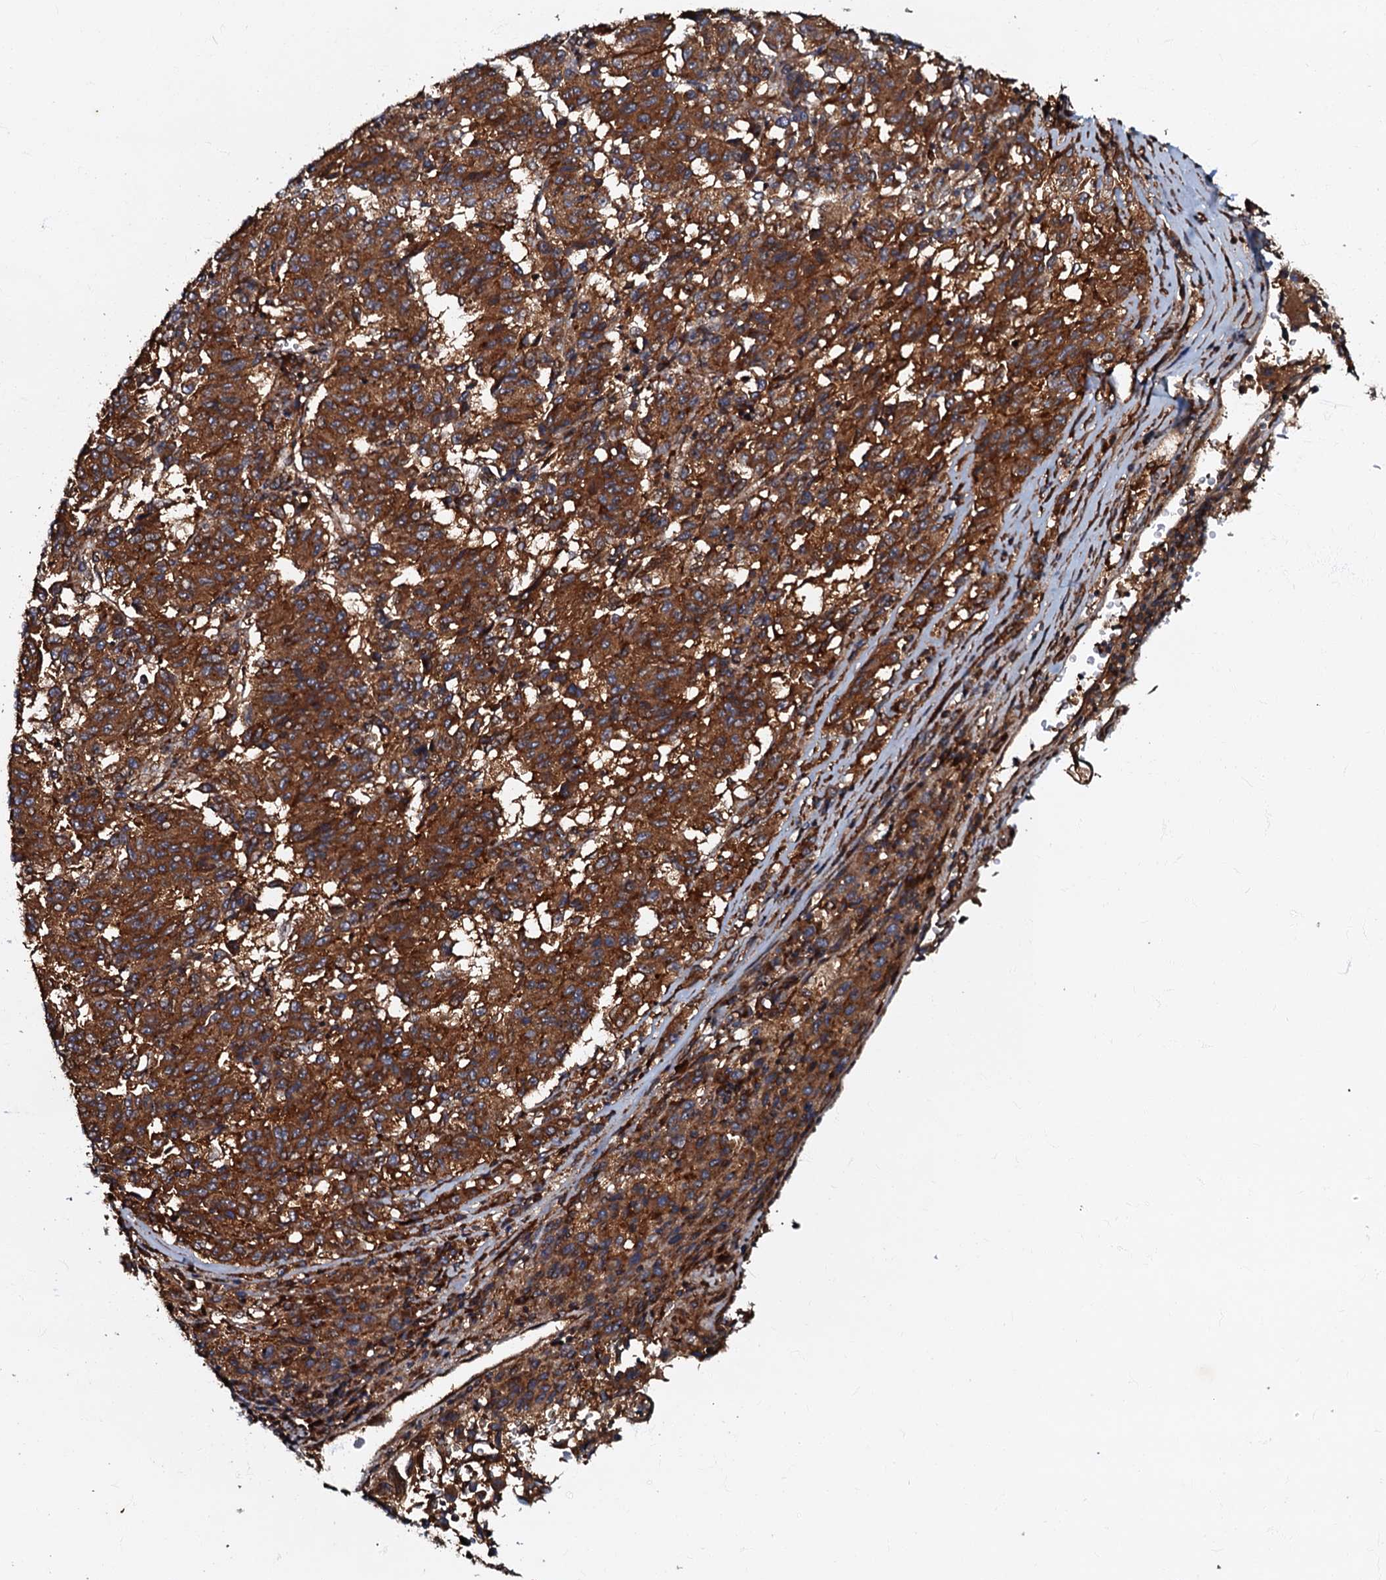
{"staining": {"intensity": "strong", "quantity": ">75%", "location": "cytoplasmic/membranous"}, "tissue": "melanoma", "cell_type": "Tumor cells", "image_type": "cancer", "snomed": [{"axis": "morphology", "description": "Malignant melanoma, Metastatic site"}, {"axis": "topography", "description": "Lung"}], "caption": "Immunohistochemistry micrograph of human malignant melanoma (metastatic site) stained for a protein (brown), which displays high levels of strong cytoplasmic/membranous expression in approximately >75% of tumor cells.", "gene": "BLOC1S6", "patient": {"sex": "male", "age": 64}}